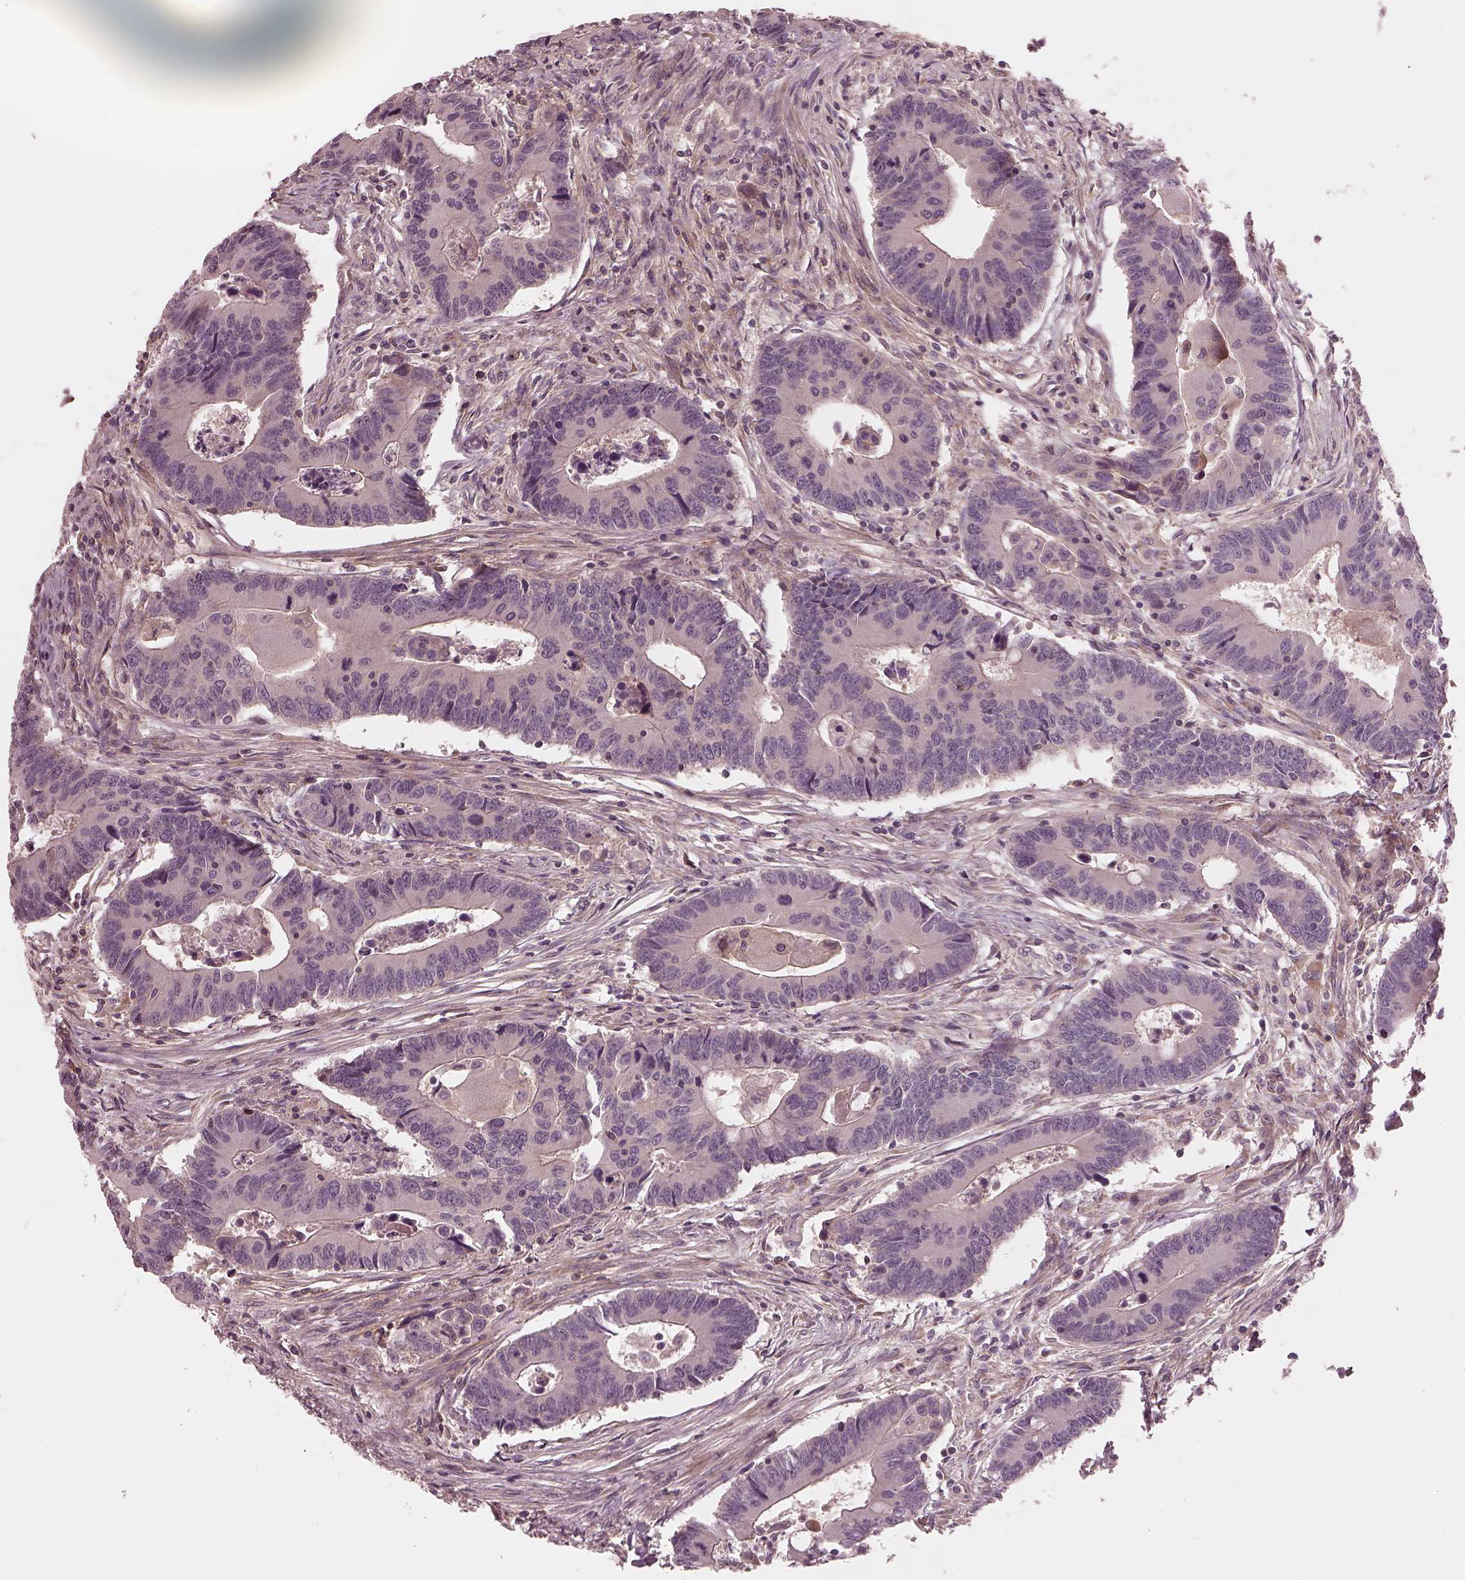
{"staining": {"intensity": "negative", "quantity": "none", "location": "none"}, "tissue": "colorectal cancer", "cell_type": "Tumor cells", "image_type": "cancer", "snomed": [{"axis": "morphology", "description": "Adenocarcinoma, NOS"}, {"axis": "topography", "description": "Rectum"}], "caption": "IHC histopathology image of neoplastic tissue: human adenocarcinoma (colorectal) stained with DAB reveals no significant protein positivity in tumor cells.", "gene": "FAM107B", "patient": {"sex": "male", "age": 67}}